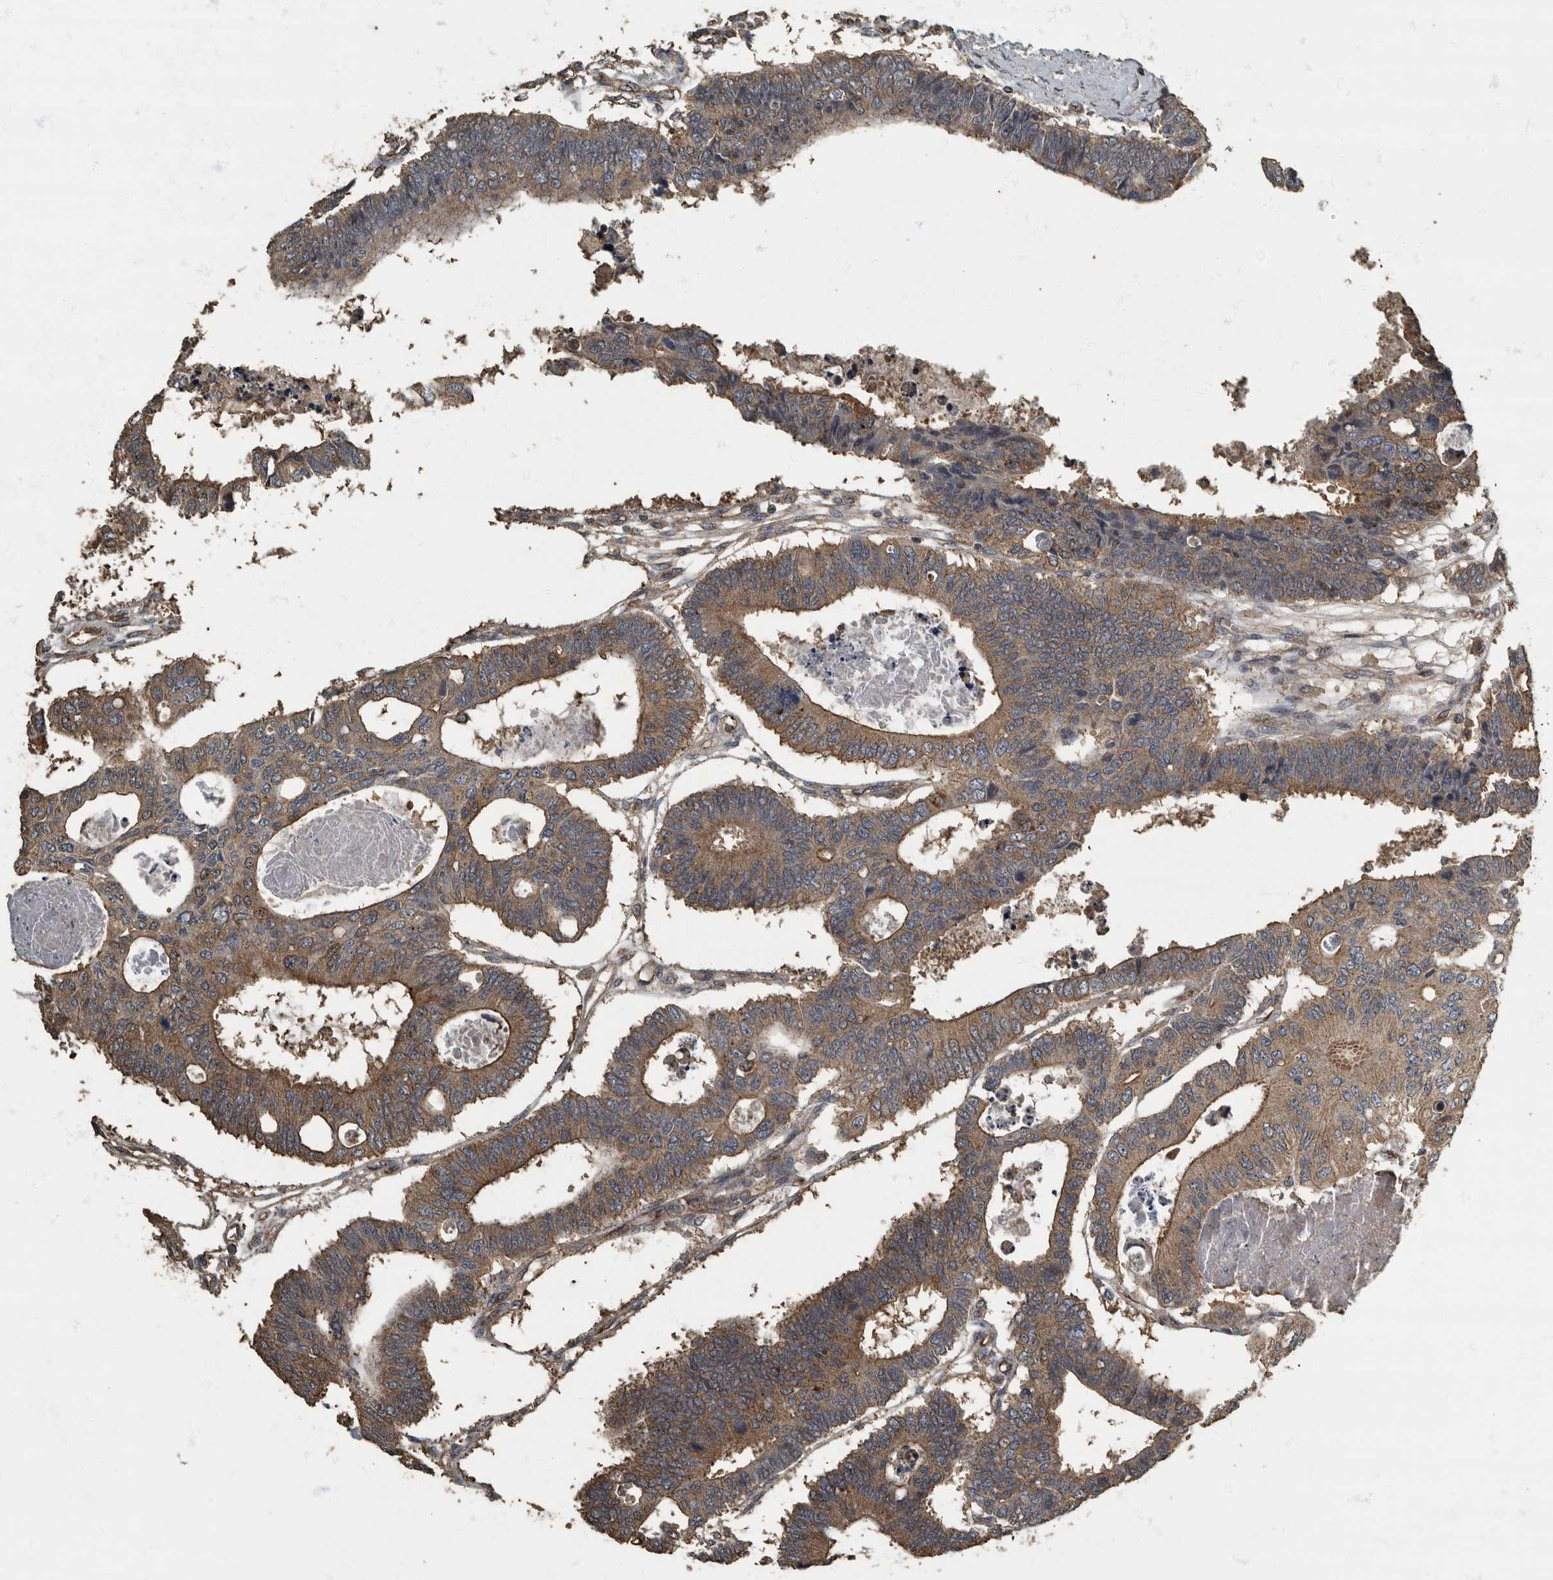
{"staining": {"intensity": "moderate", "quantity": ">75%", "location": "cytoplasmic/membranous"}, "tissue": "colorectal cancer", "cell_type": "Tumor cells", "image_type": "cancer", "snomed": [{"axis": "morphology", "description": "Adenocarcinoma, NOS"}, {"axis": "topography", "description": "Rectum"}], "caption": "IHC histopathology image of human colorectal cancer (adenocarcinoma) stained for a protein (brown), which exhibits medium levels of moderate cytoplasmic/membranous expression in approximately >75% of tumor cells.", "gene": "IL15RA", "patient": {"sex": "male", "age": 84}}